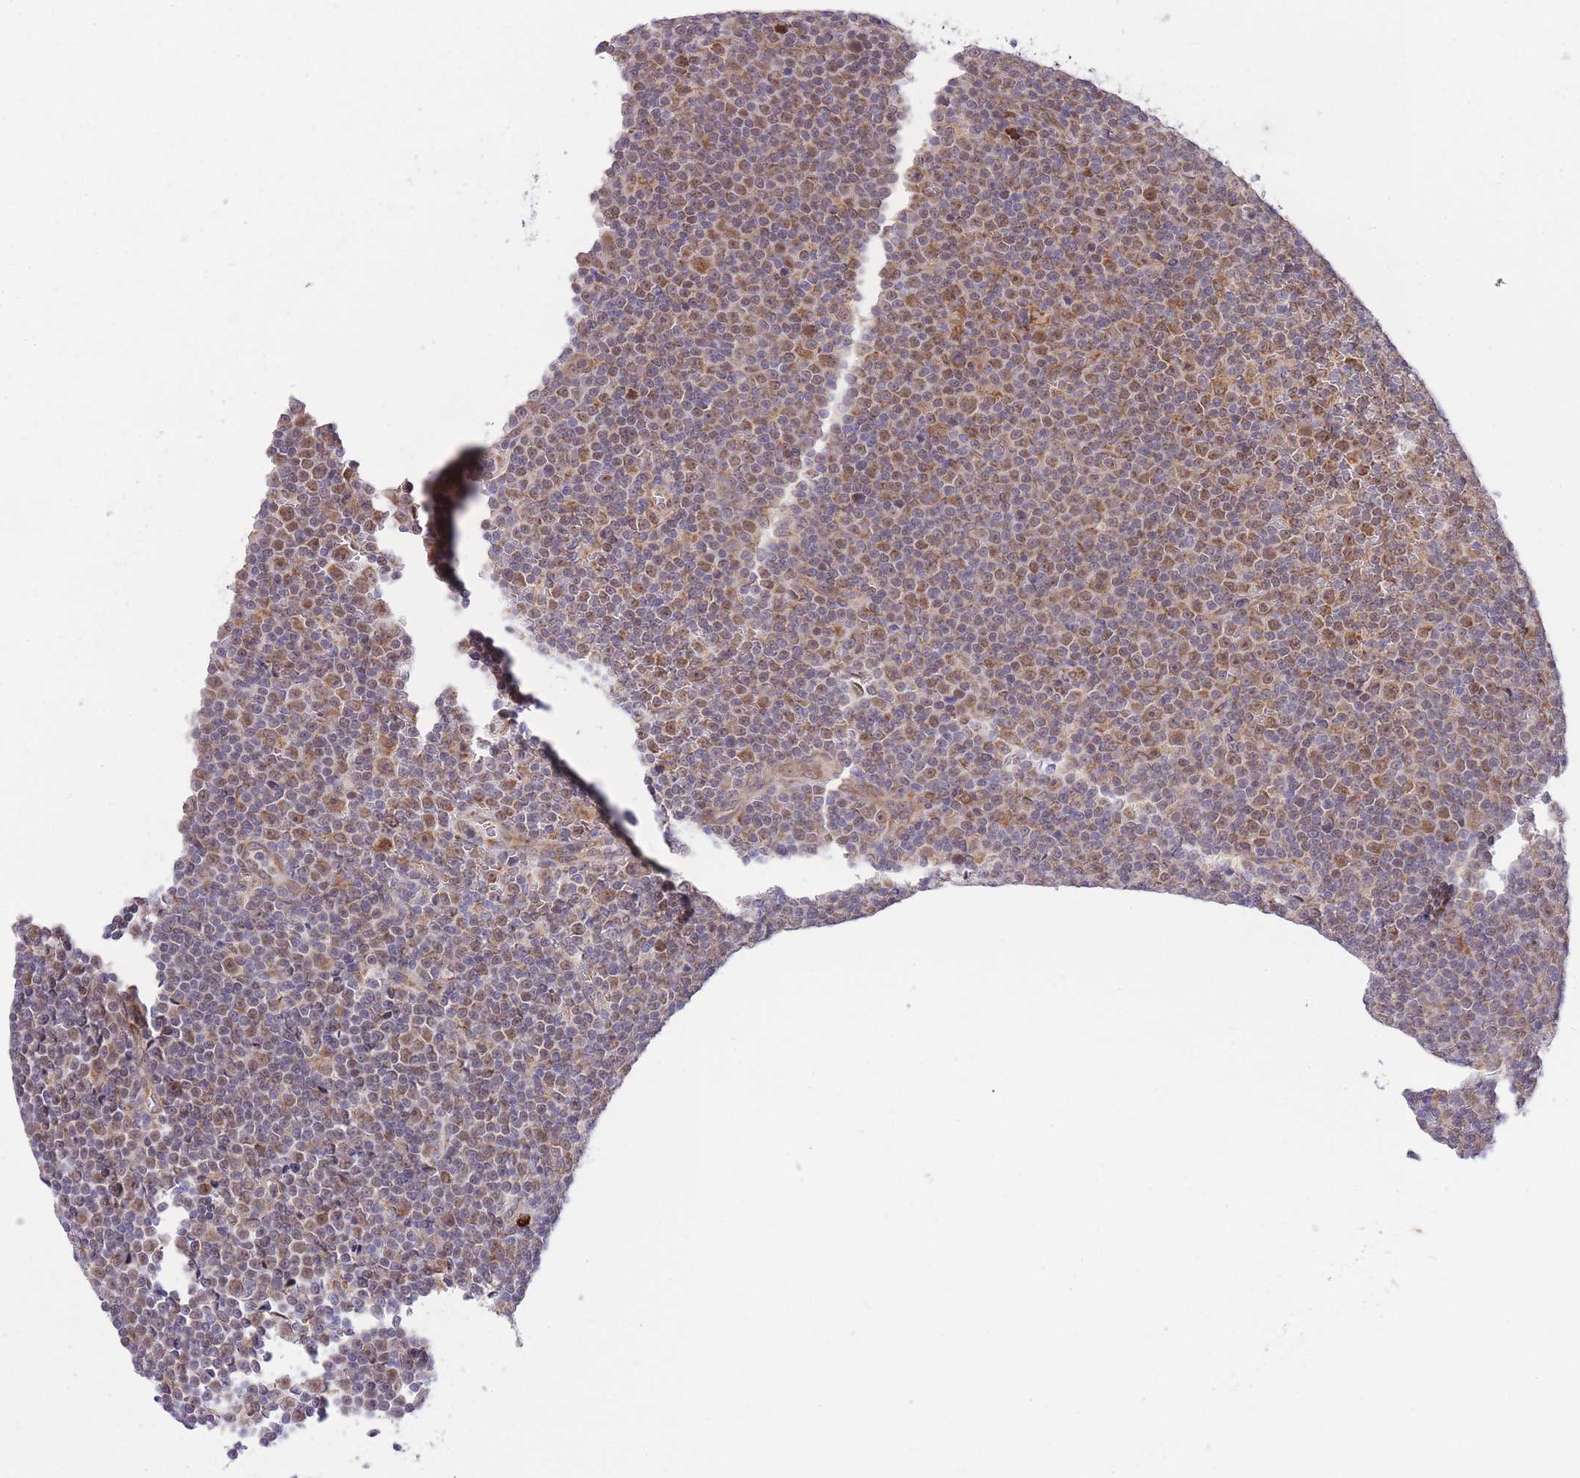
{"staining": {"intensity": "moderate", "quantity": "25%-75%", "location": "cytoplasmic/membranous,nuclear"}, "tissue": "lymphoma", "cell_type": "Tumor cells", "image_type": "cancer", "snomed": [{"axis": "morphology", "description": "Malignant lymphoma, non-Hodgkin's type, Low grade"}, {"axis": "topography", "description": "Lymph node"}], "caption": "Immunohistochemistry (DAB) staining of lymphoma reveals moderate cytoplasmic/membranous and nuclear protein positivity in approximately 25%-75% of tumor cells.", "gene": "EXOSC8", "patient": {"sex": "female", "age": 67}}